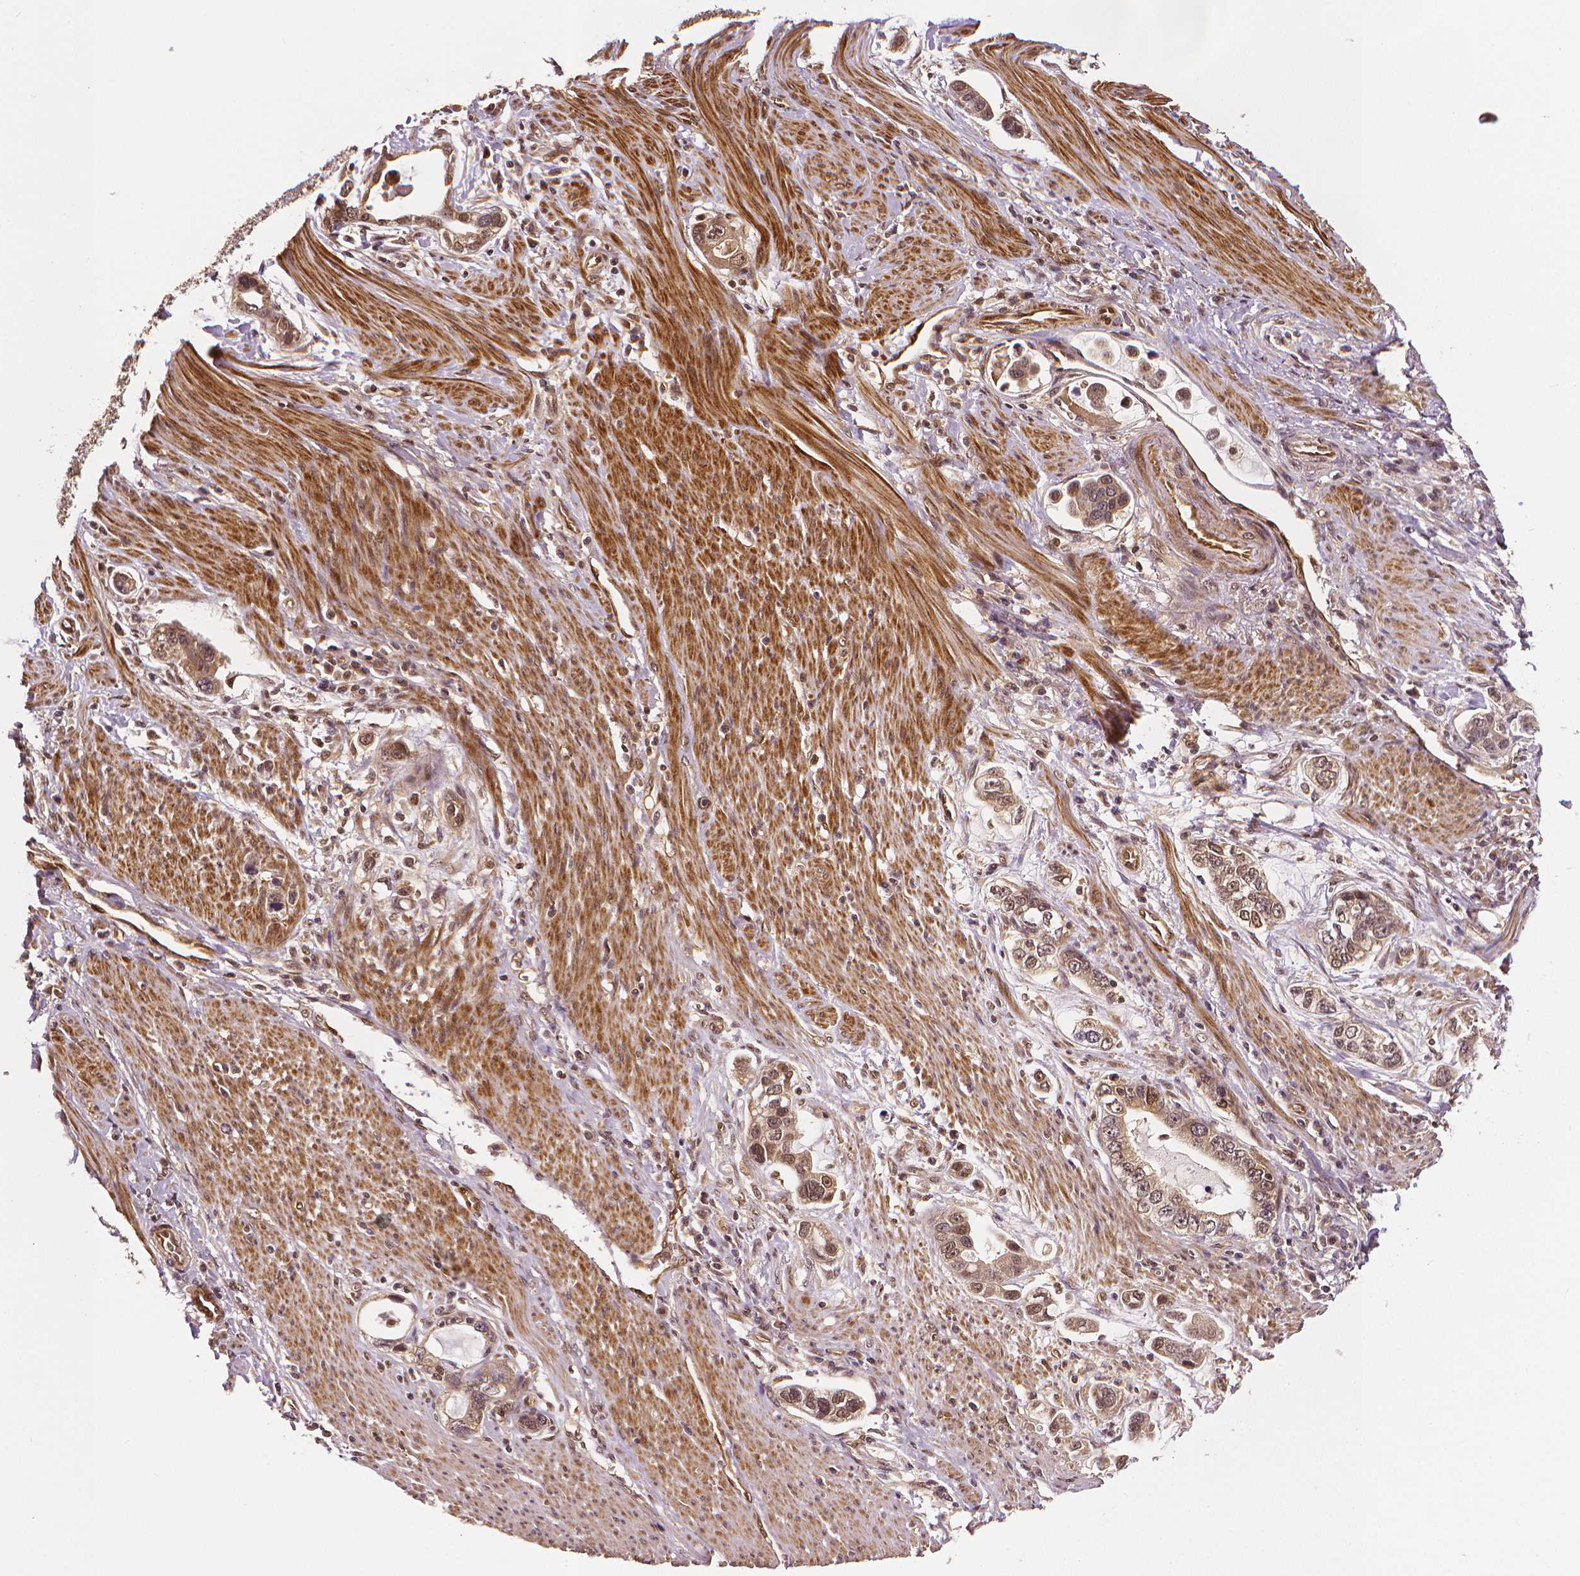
{"staining": {"intensity": "weak", "quantity": ">75%", "location": "cytoplasmic/membranous,nuclear"}, "tissue": "stomach cancer", "cell_type": "Tumor cells", "image_type": "cancer", "snomed": [{"axis": "morphology", "description": "Adenocarcinoma, NOS"}, {"axis": "topography", "description": "Stomach, lower"}], "caption": "An image showing weak cytoplasmic/membranous and nuclear staining in about >75% of tumor cells in stomach cancer (adenocarcinoma), as visualized by brown immunohistochemical staining.", "gene": "STAT3", "patient": {"sex": "female", "age": 93}}